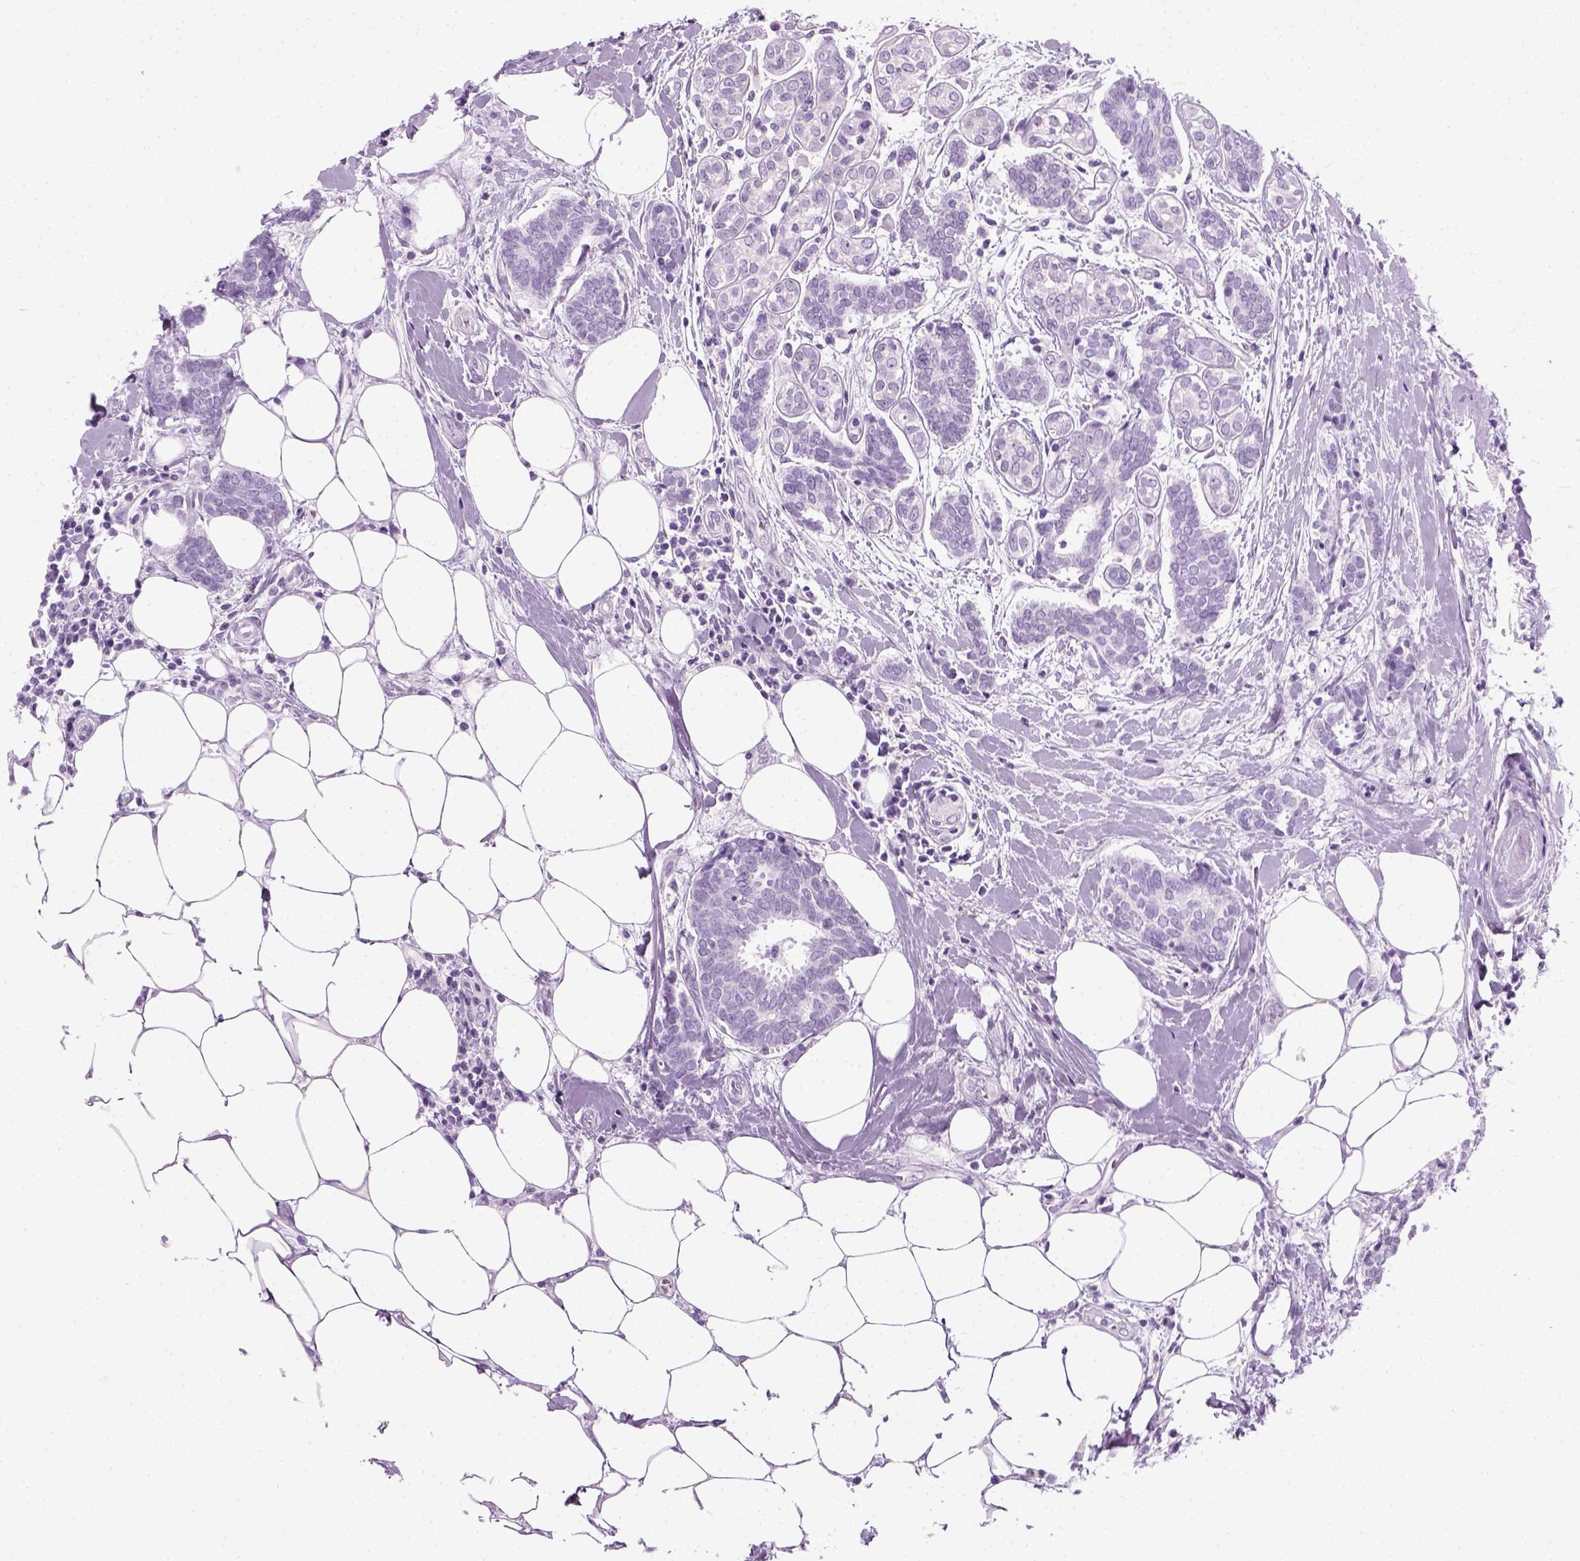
{"staining": {"intensity": "negative", "quantity": "none", "location": "none"}, "tissue": "breast cancer", "cell_type": "Tumor cells", "image_type": "cancer", "snomed": [{"axis": "morphology", "description": "Intraductal carcinoma, in situ"}, {"axis": "morphology", "description": "Duct carcinoma"}, {"axis": "morphology", "description": "Lobular carcinoma, in situ"}, {"axis": "topography", "description": "Breast"}], "caption": "Immunohistochemistry (IHC) image of neoplastic tissue: intraductal carcinoma (breast) stained with DAB (3,3'-diaminobenzidine) reveals no significant protein positivity in tumor cells.", "gene": "SLC12A5", "patient": {"sex": "female", "age": 44}}